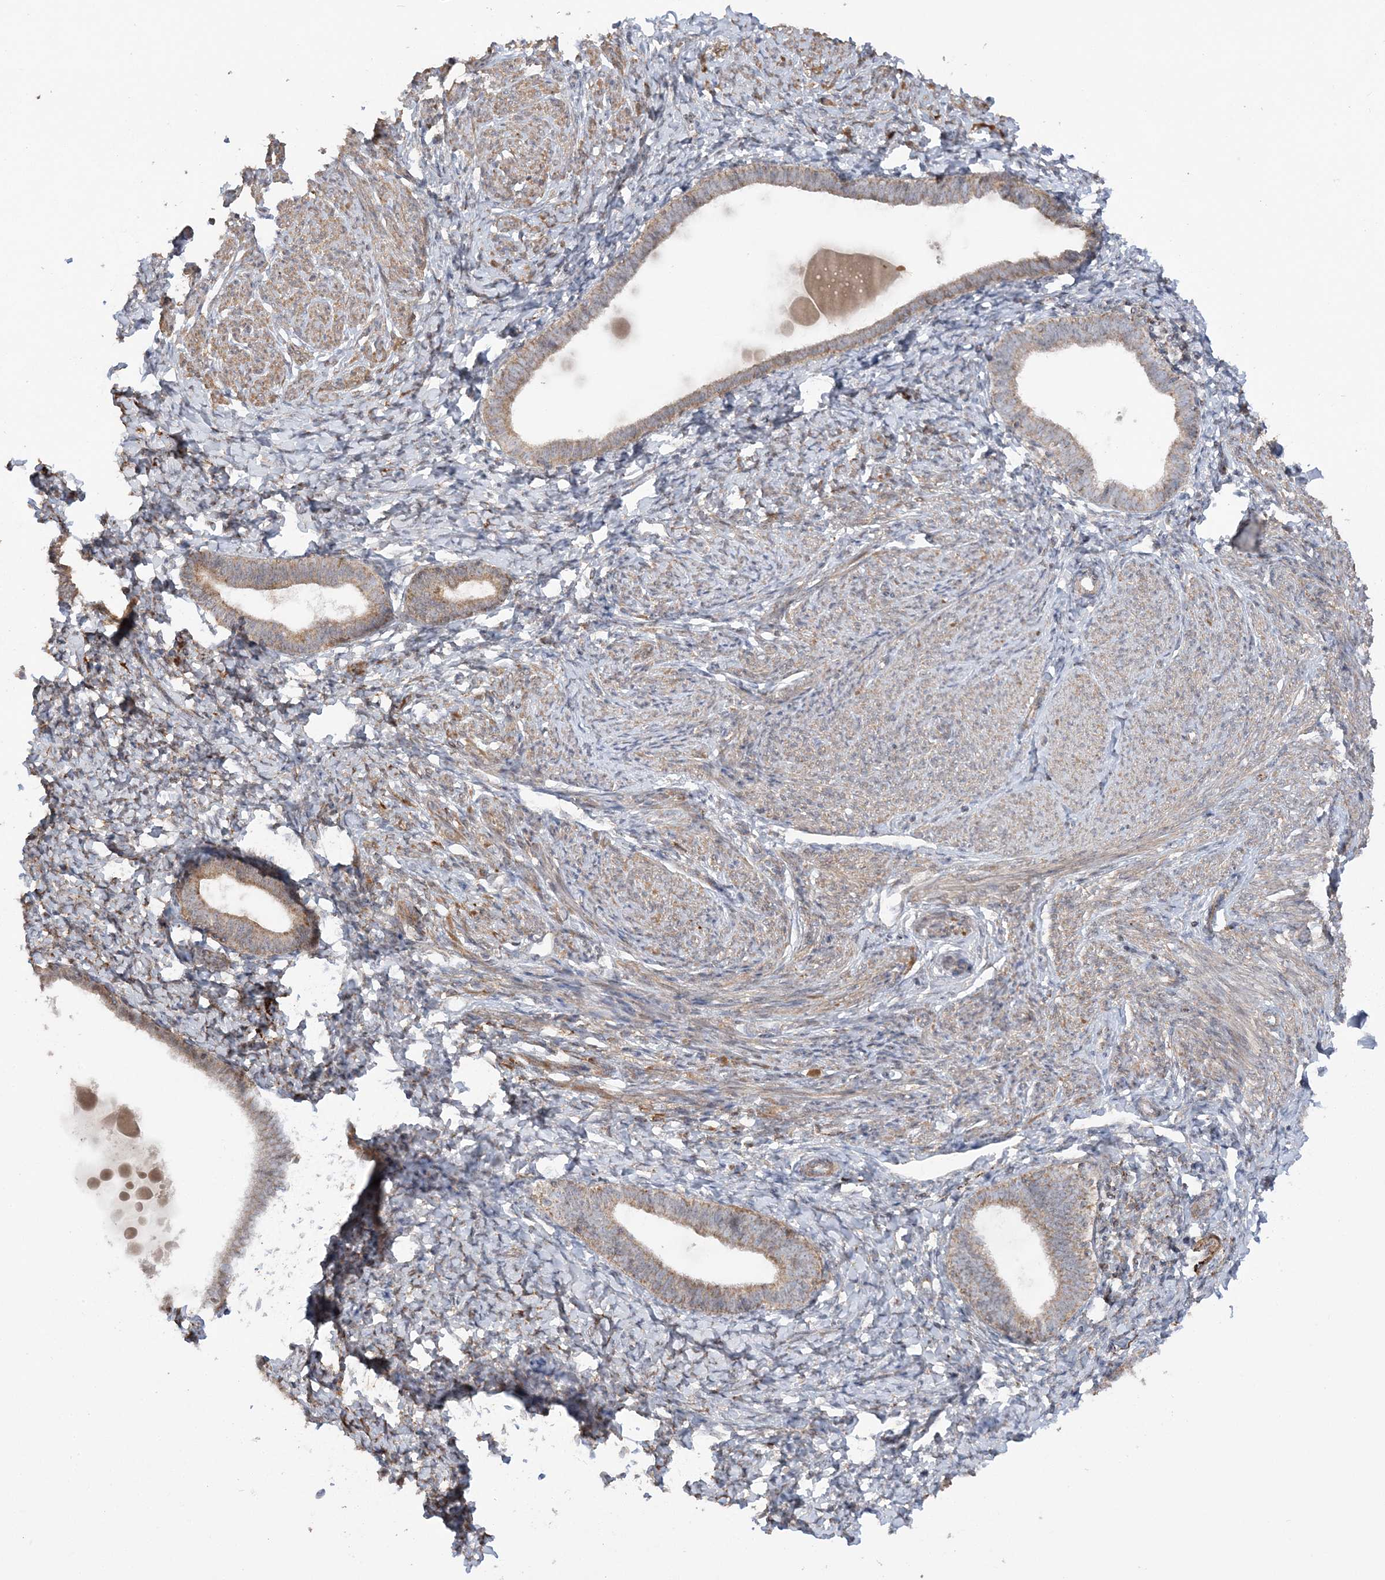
{"staining": {"intensity": "weak", "quantity": "<25%", "location": "cytoplasmic/membranous"}, "tissue": "endometrium", "cell_type": "Cells in endometrial stroma", "image_type": "normal", "snomed": [{"axis": "morphology", "description": "Normal tissue, NOS"}, {"axis": "topography", "description": "Endometrium"}], "caption": "This is an IHC image of normal endometrium. There is no positivity in cells in endometrial stroma.", "gene": "SCLT1", "patient": {"sex": "female", "age": 72}}